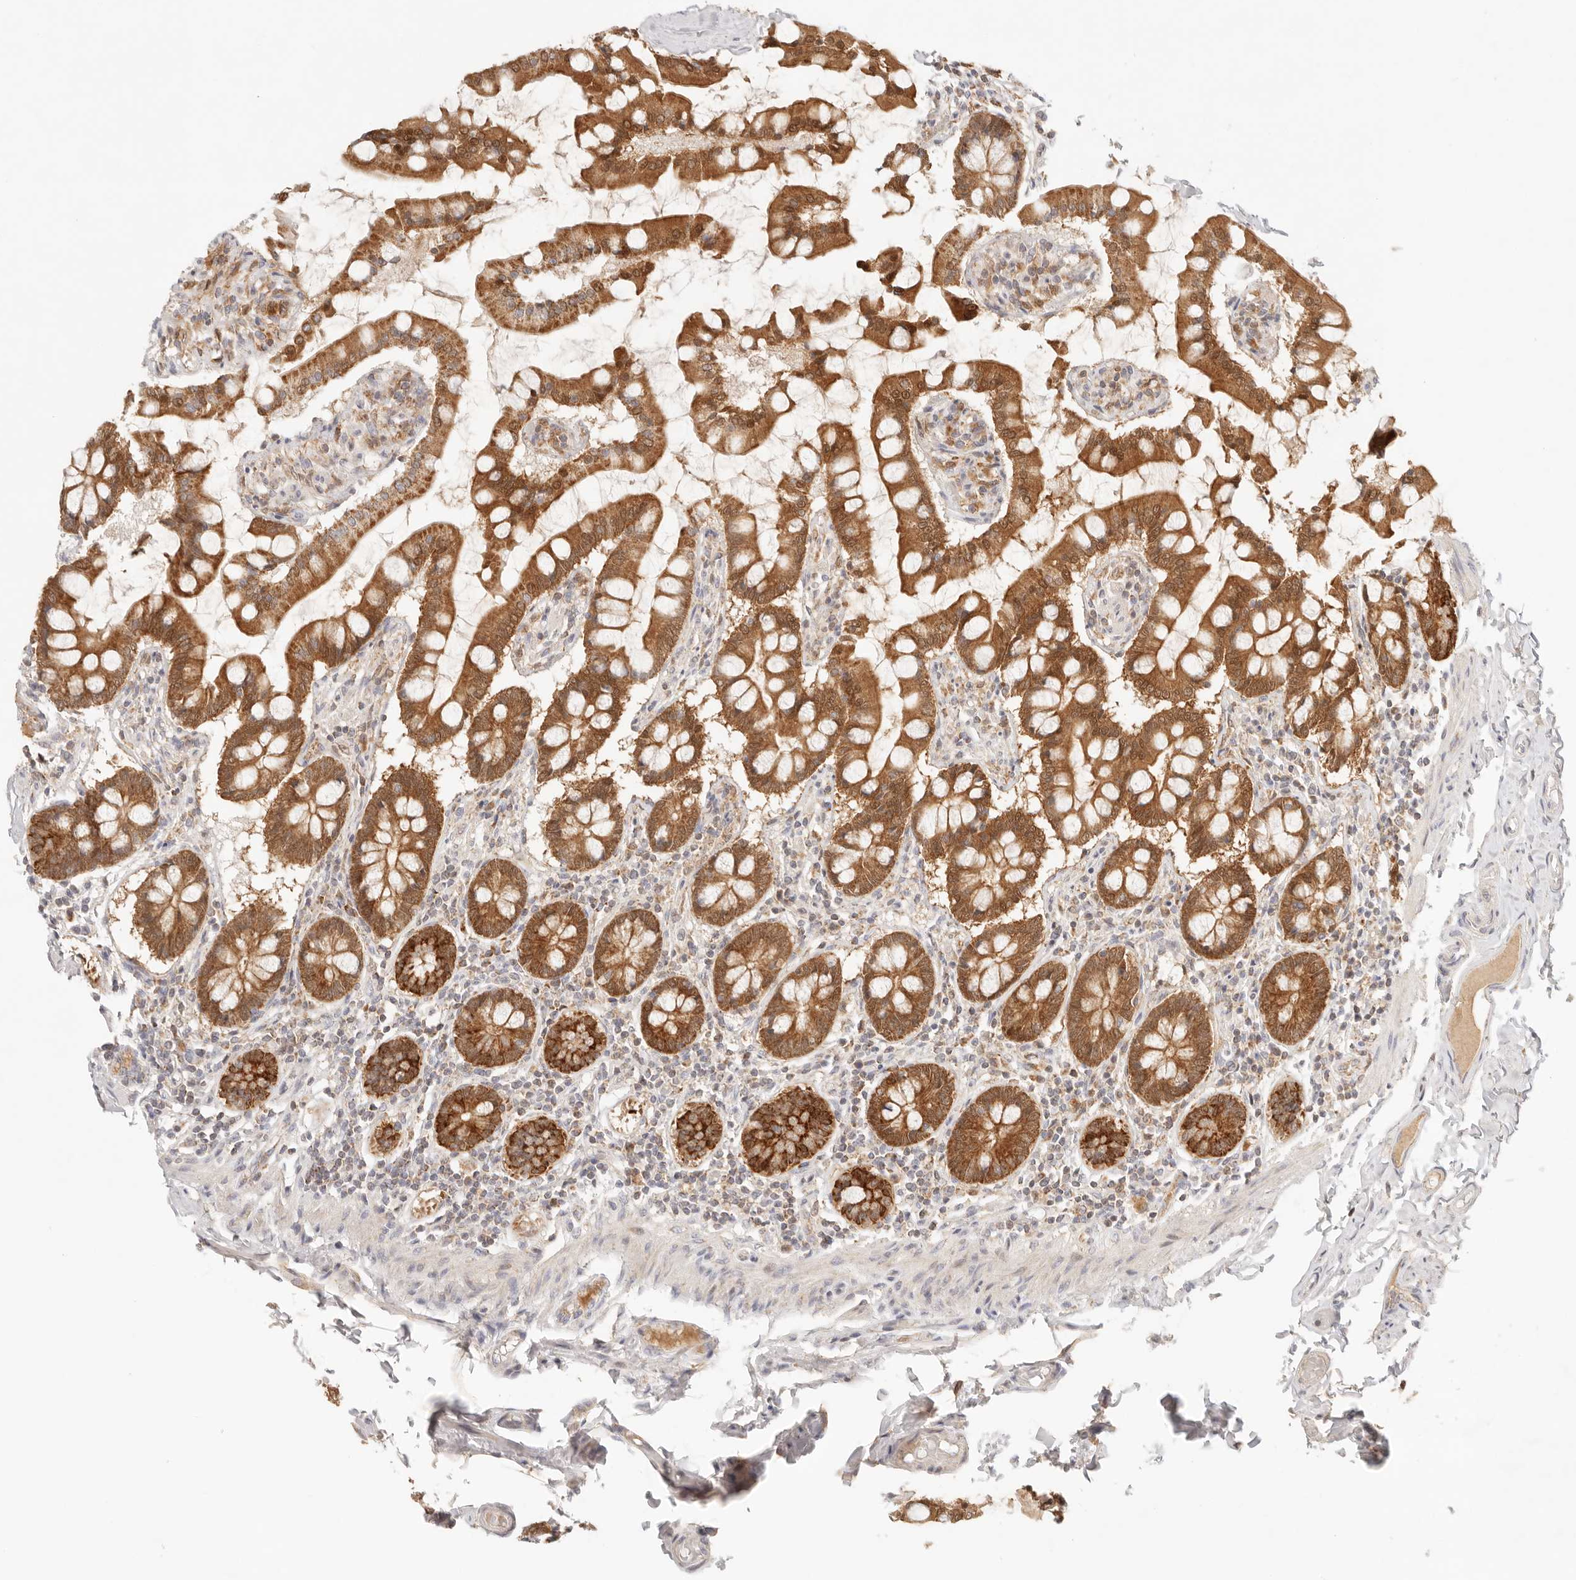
{"staining": {"intensity": "strong", "quantity": ">75%", "location": "cytoplasmic/membranous"}, "tissue": "small intestine", "cell_type": "Glandular cells", "image_type": "normal", "snomed": [{"axis": "morphology", "description": "Normal tissue, NOS"}, {"axis": "topography", "description": "Small intestine"}], "caption": "Strong cytoplasmic/membranous expression for a protein is present in about >75% of glandular cells of unremarkable small intestine using immunohistochemistry (IHC).", "gene": "COA6", "patient": {"sex": "male", "age": 41}}